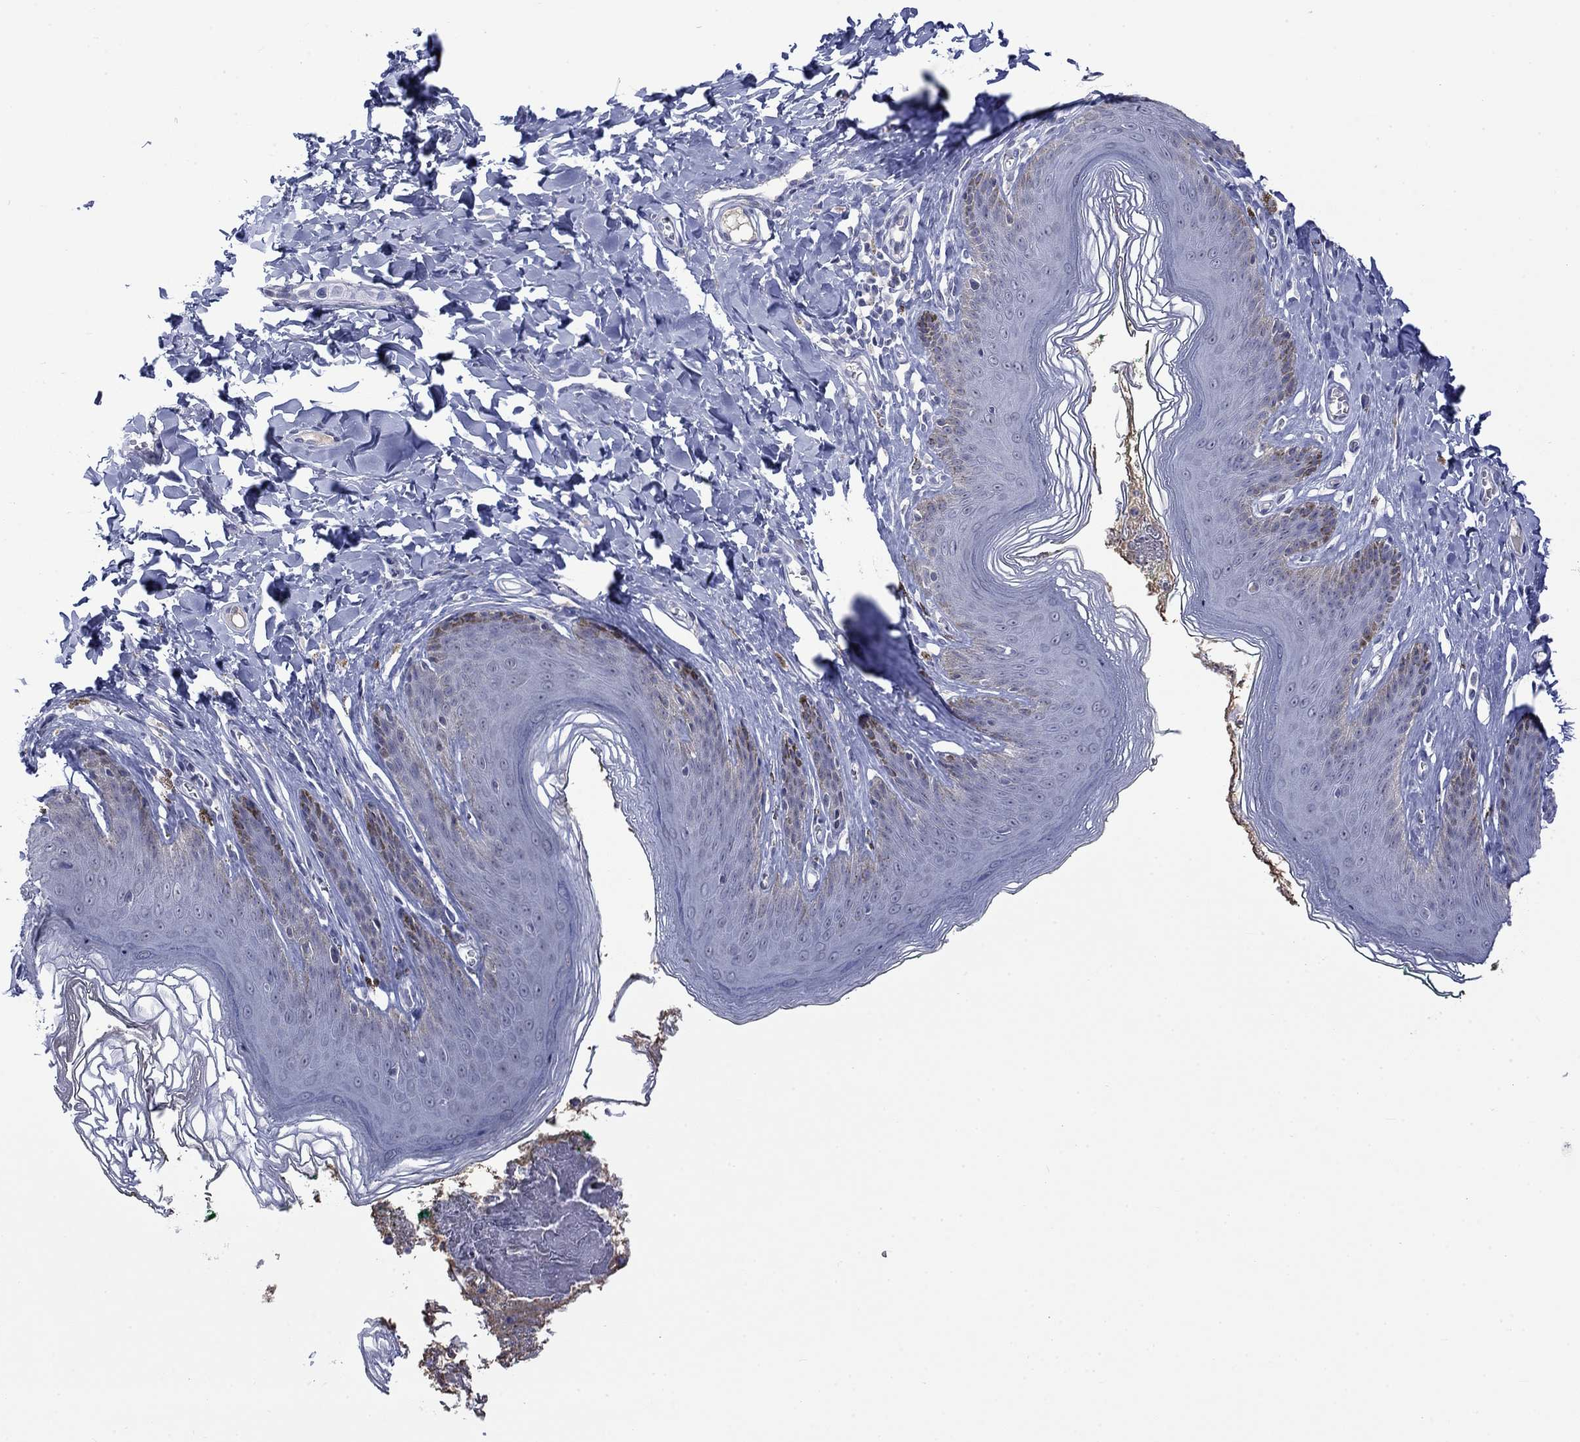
{"staining": {"intensity": "negative", "quantity": "none", "location": "none"}, "tissue": "skin", "cell_type": "Epidermal cells", "image_type": "normal", "snomed": [{"axis": "morphology", "description": "Normal tissue, NOS"}, {"axis": "topography", "description": "Vulva"}, {"axis": "topography", "description": "Peripheral nerve tissue"}], "caption": "DAB (3,3'-diaminobenzidine) immunohistochemical staining of benign skin reveals no significant staining in epidermal cells.", "gene": "NSMF", "patient": {"sex": "female", "age": 66}}